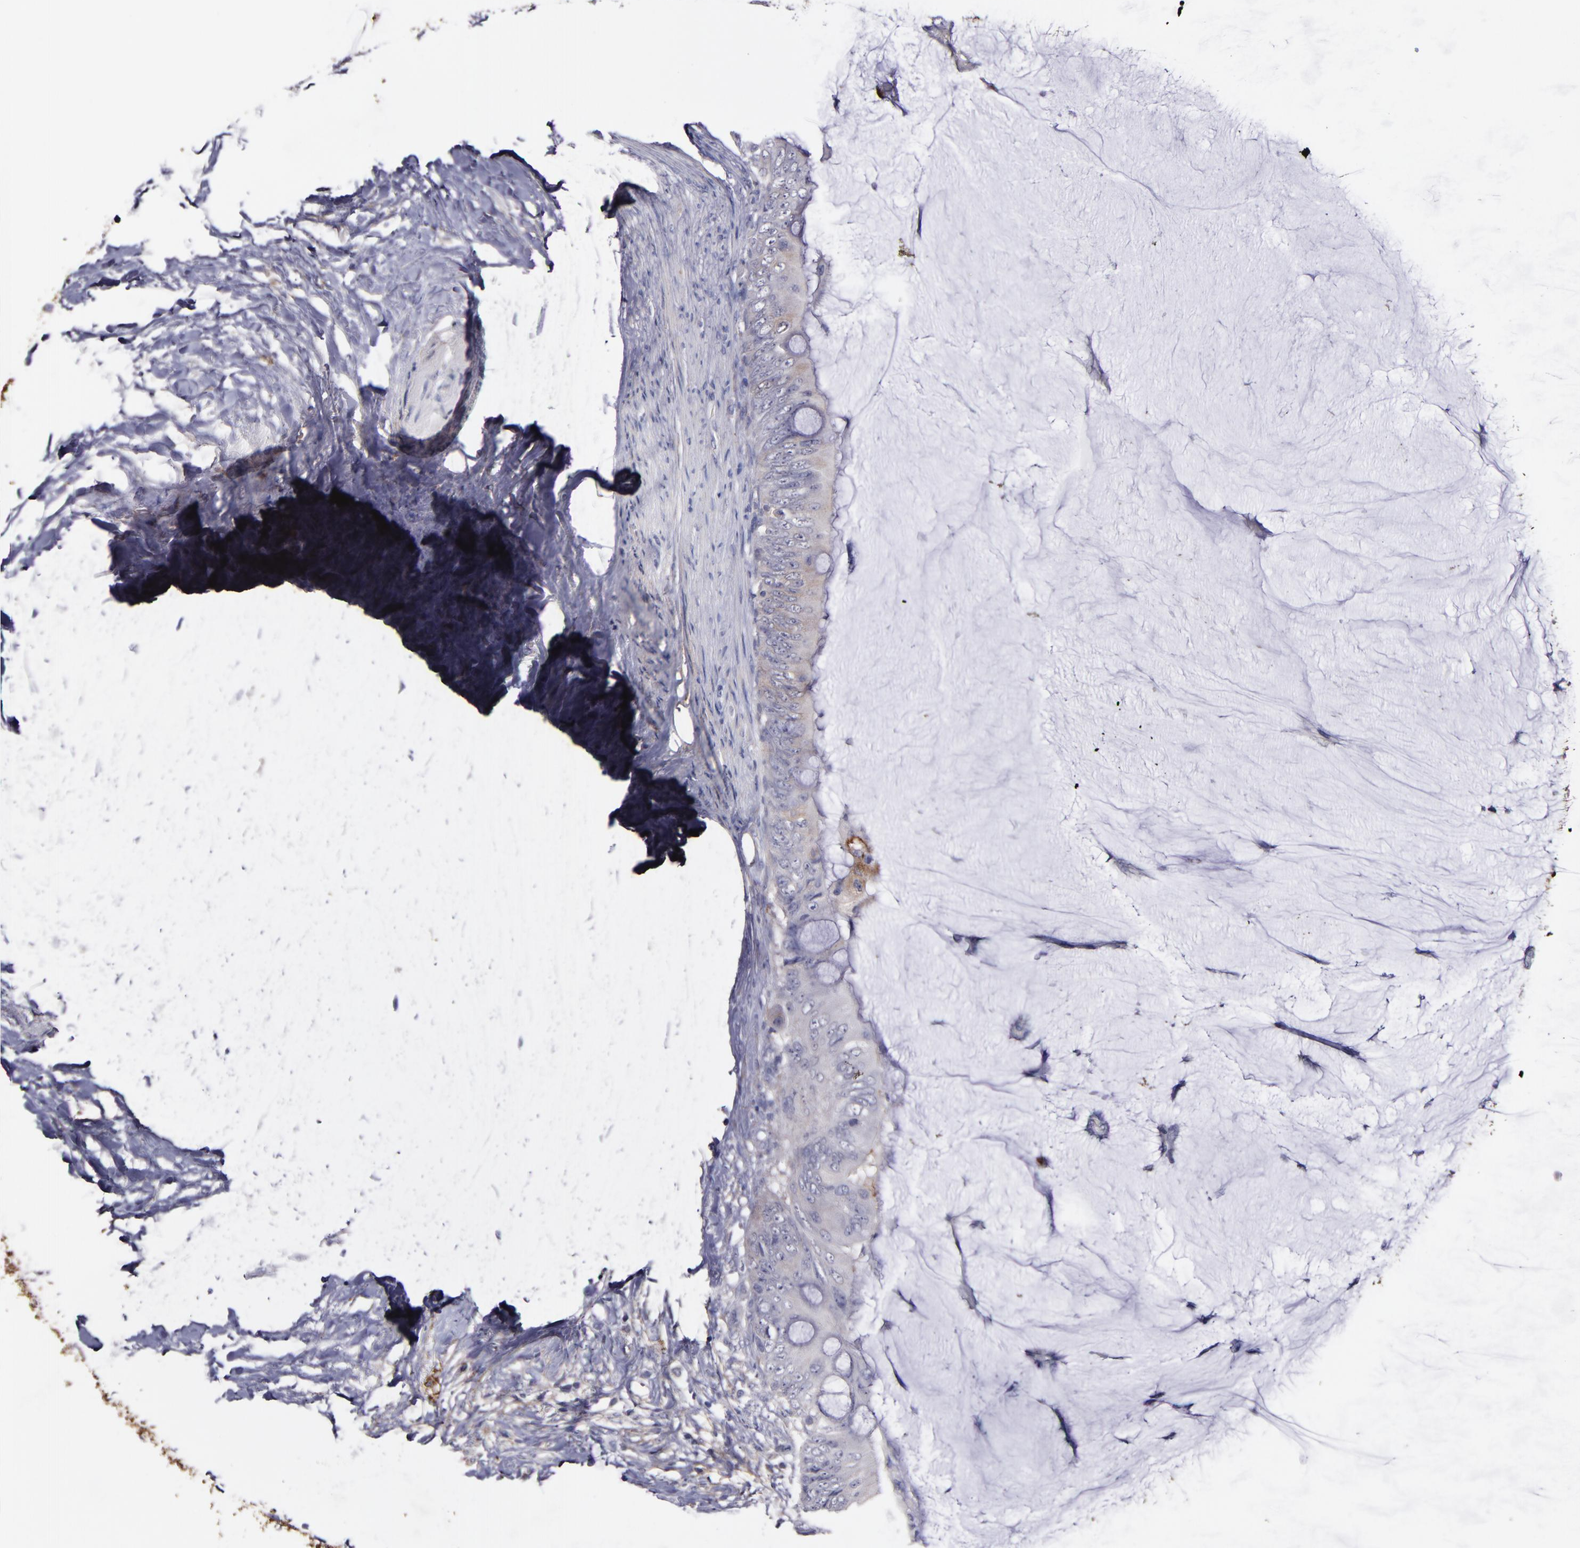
{"staining": {"intensity": "weak", "quantity": "<25%", "location": "cytoplasmic/membranous"}, "tissue": "colorectal cancer", "cell_type": "Tumor cells", "image_type": "cancer", "snomed": [{"axis": "morphology", "description": "Normal tissue, NOS"}, {"axis": "morphology", "description": "Adenocarcinoma, NOS"}, {"axis": "topography", "description": "Rectum"}, {"axis": "topography", "description": "Peripheral nerve tissue"}], "caption": "Tumor cells are negative for brown protein staining in colorectal cancer (adenocarcinoma).", "gene": "MFGE8", "patient": {"sex": "female", "age": 77}}